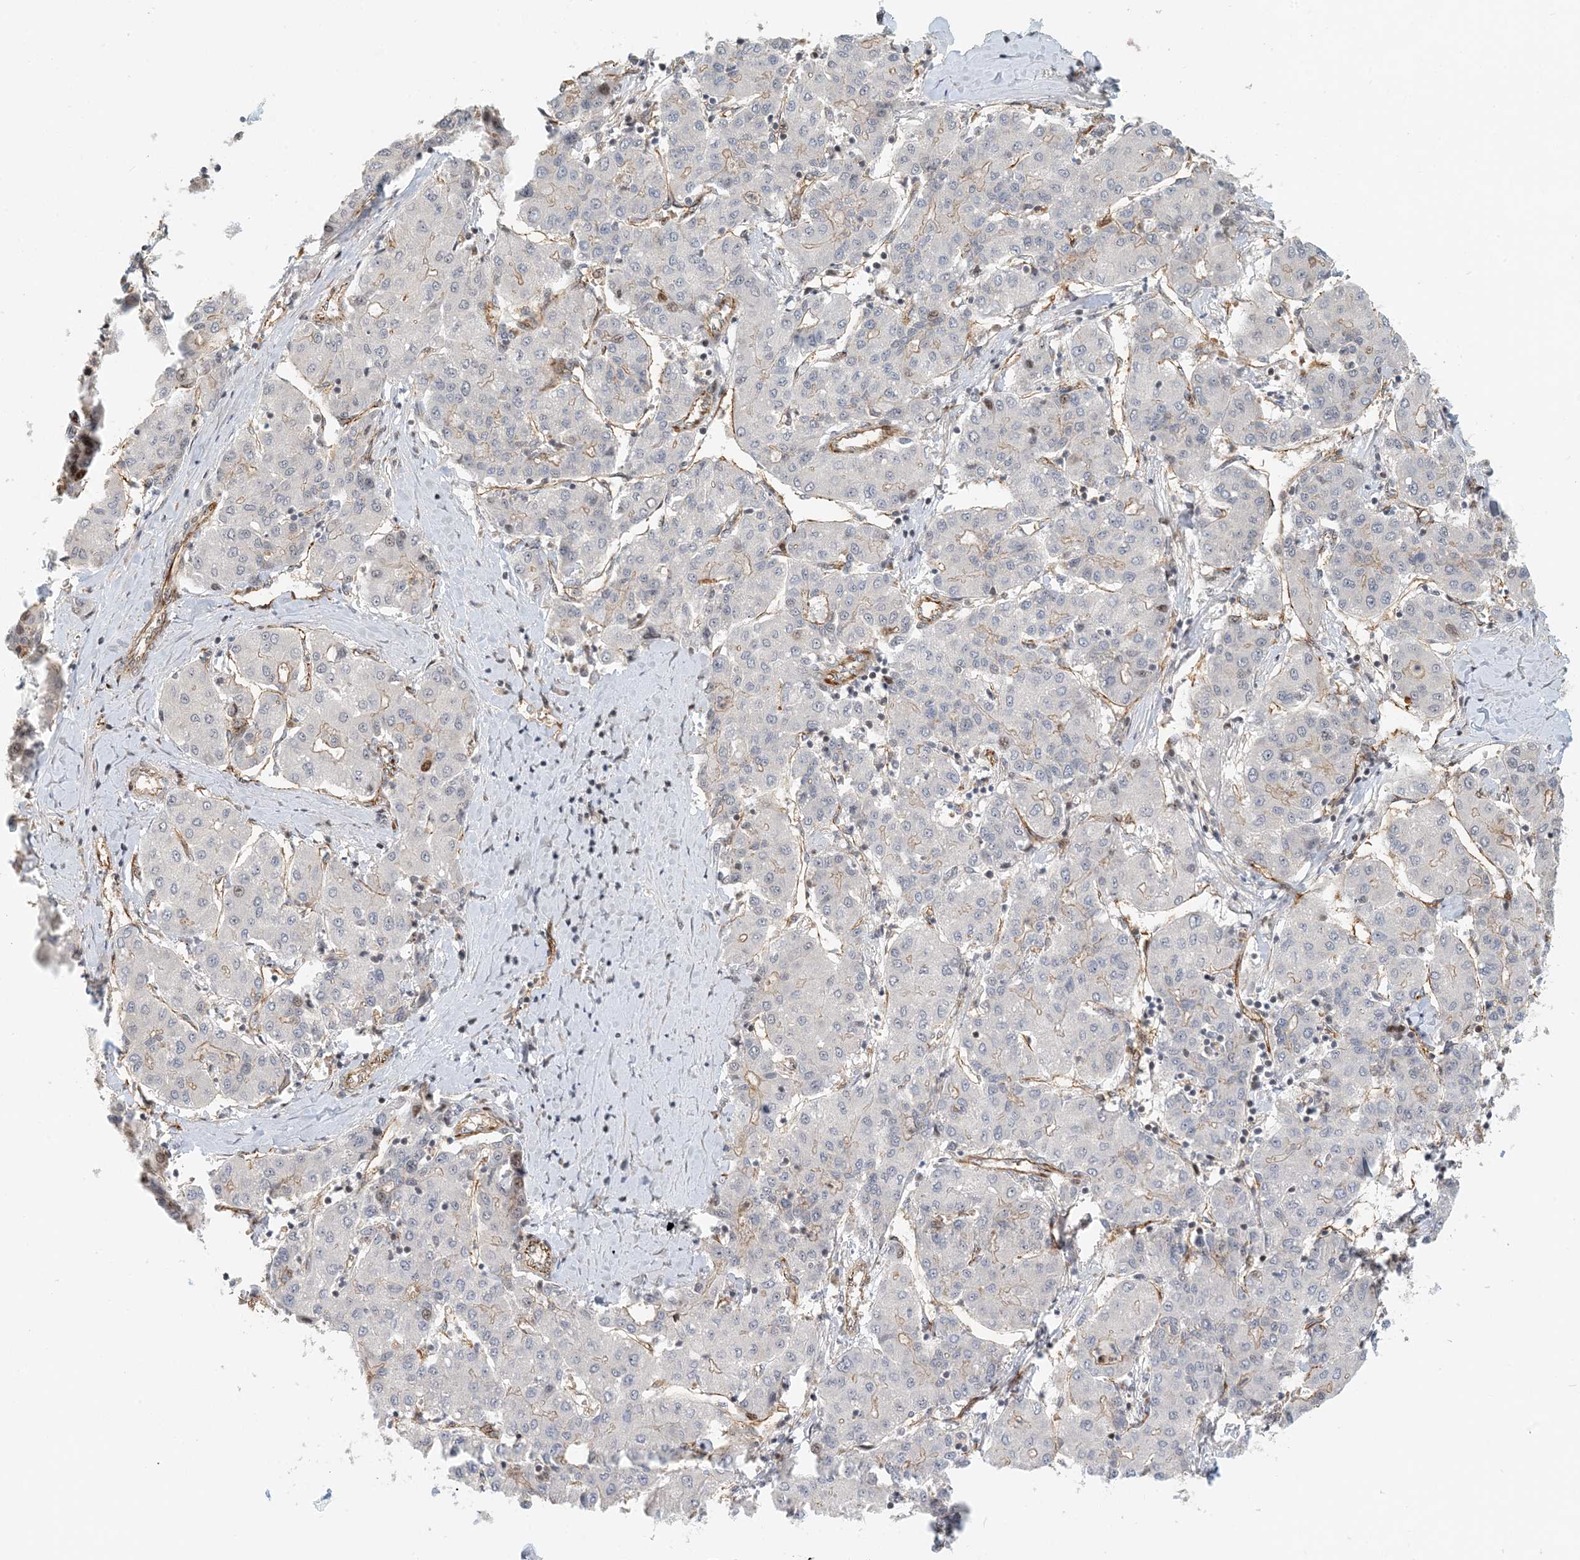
{"staining": {"intensity": "weak", "quantity": "<25%", "location": "nuclear"}, "tissue": "liver cancer", "cell_type": "Tumor cells", "image_type": "cancer", "snomed": [{"axis": "morphology", "description": "Carcinoma, Hepatocellular, NOS"}, {"axis": "topography", "description": "Liver"}], "caption": "Tumor cells are negative for protein expression in human liver hepatocellular carcinoma.", "gene": "MAPKBP1", "patient": {"sex": "male", "age": 65}}